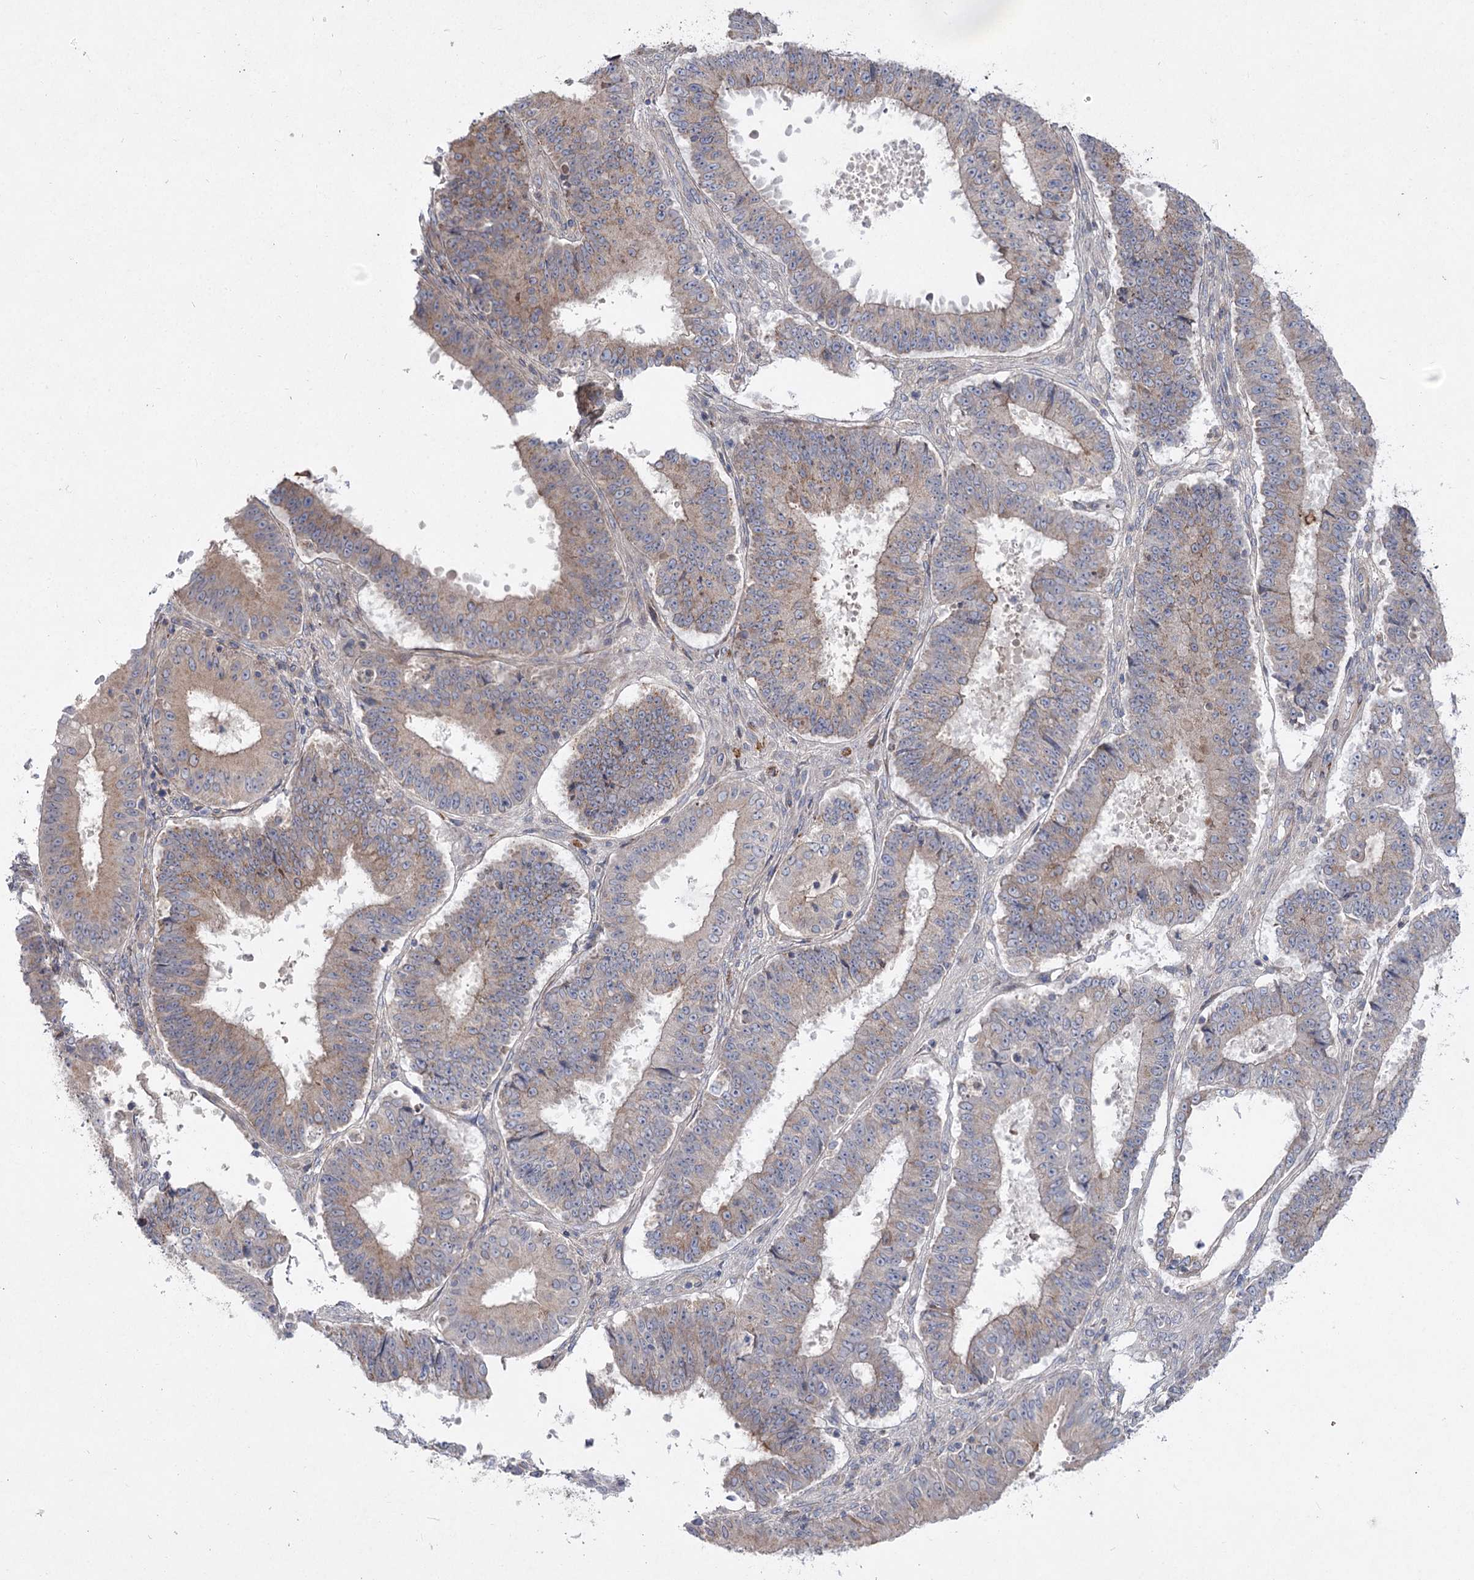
{"staining": {"intensity": "weak", "quantity": "25%-75%", "location": "cytoplasmic/membranous"}, "tissue": "ovarian cancer", "cell_type": "Tumor cells", "image_type": "cancer", "snomed": [{"axis": "morphology", "description": "Carcinoma, endometroid"}, {"axis": "topography", "description": "Appendix"}, {"axis": "topography", "description": "Ovary"}], "caption": "This is an image of immunohistochemistry staining of ovarian endometroid carcinoma, which shows weak expression in the cytoplasmic/membranous of tumor cells.", "gene": "SH3BP5L", "patient": {"sex": "female", "age": 42}}